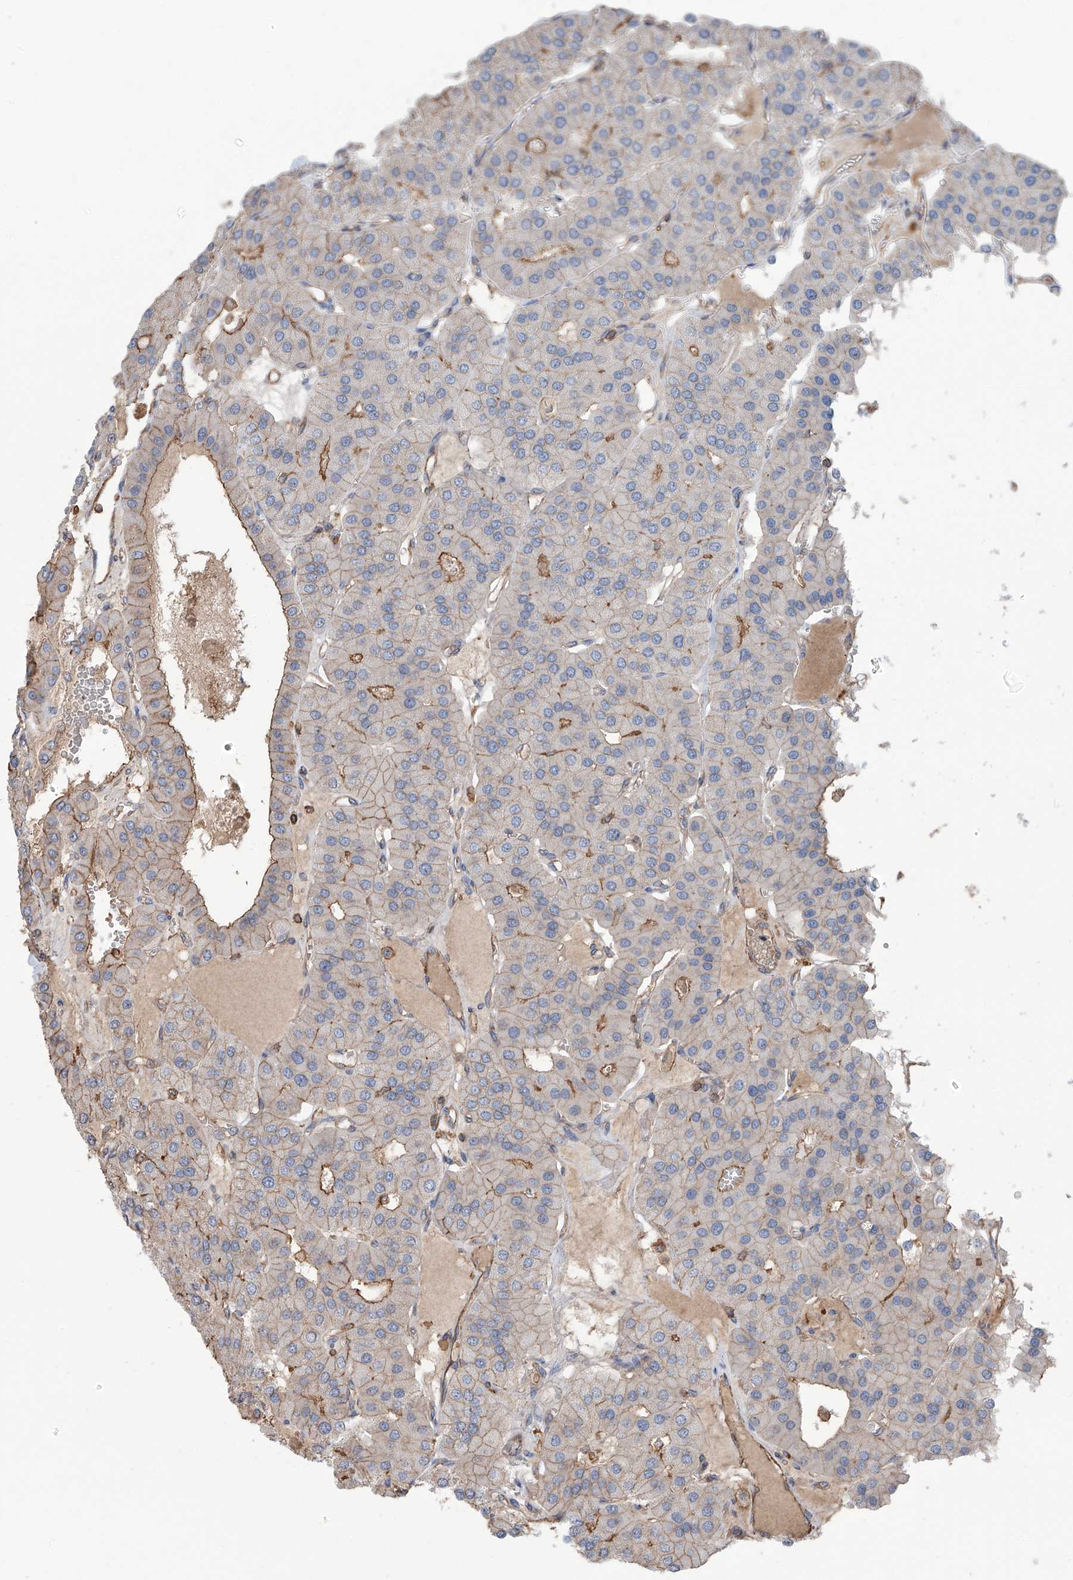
{"staining": {"intensity": "moderate", "quantity": "25%-75%", "location": "cytoplasmic/membranous"}, "tissue": "parathyroid gland", "cell_type": "Glandular cells", "image_type": "normal", "snomed": [{"axis": "morphology", "description": "Normal tissue, NOS"}, {"axis": "morphology", "description": "Adenoma, NOS"}, {"axis": "topography", "description": "Parathyroid gland"}], "caption": "A high-resolution image shows immunohistochemistry (IHC) staining of benign parathyroid gland, which displays moderate cytoplasmic/membranous positivity in approximately 25%-75% of glandular cells.", "gene": "PIEZO2", "patient": {"sex": "female", "age": 86}}